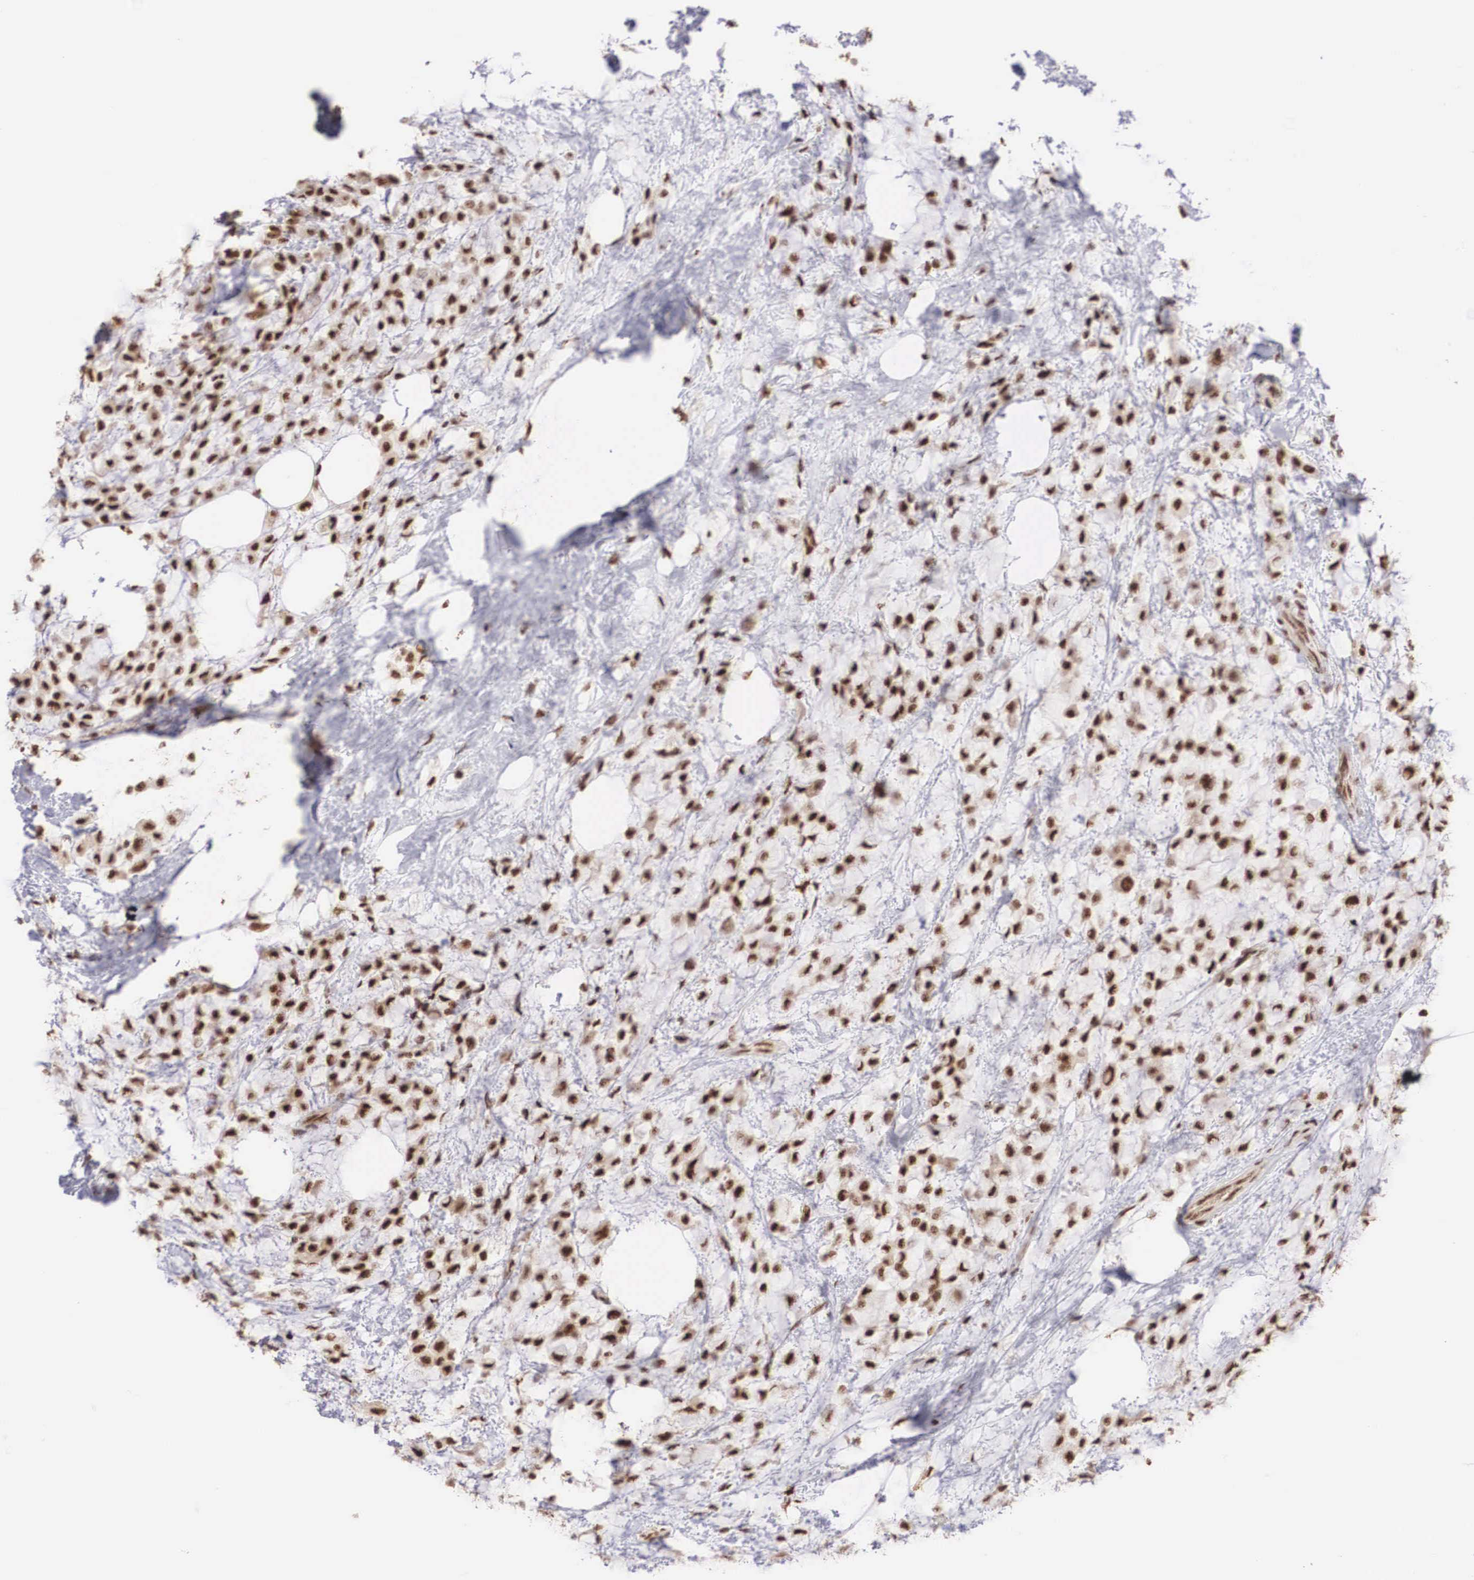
{"staining": {"intensity": "moderate", "quantity": ">75%", "location": "nuclear"}, "tissue": "breast cancer", "cell_type": "Tumor cells", "image_type": "cancer", "snomed": [{"axis": "morphology", "description": "Lobular carcinoma"}, {"axis": "topography", "description": "Breast"}], "caption": "Human lobular carcinoma (breast) stained with a brown dye exhibits moderate nuclear positive expression in approximately >75% of tumor cells.", "gene": "HTATSF1", "patient": {"sex": "female", "age": 85}}